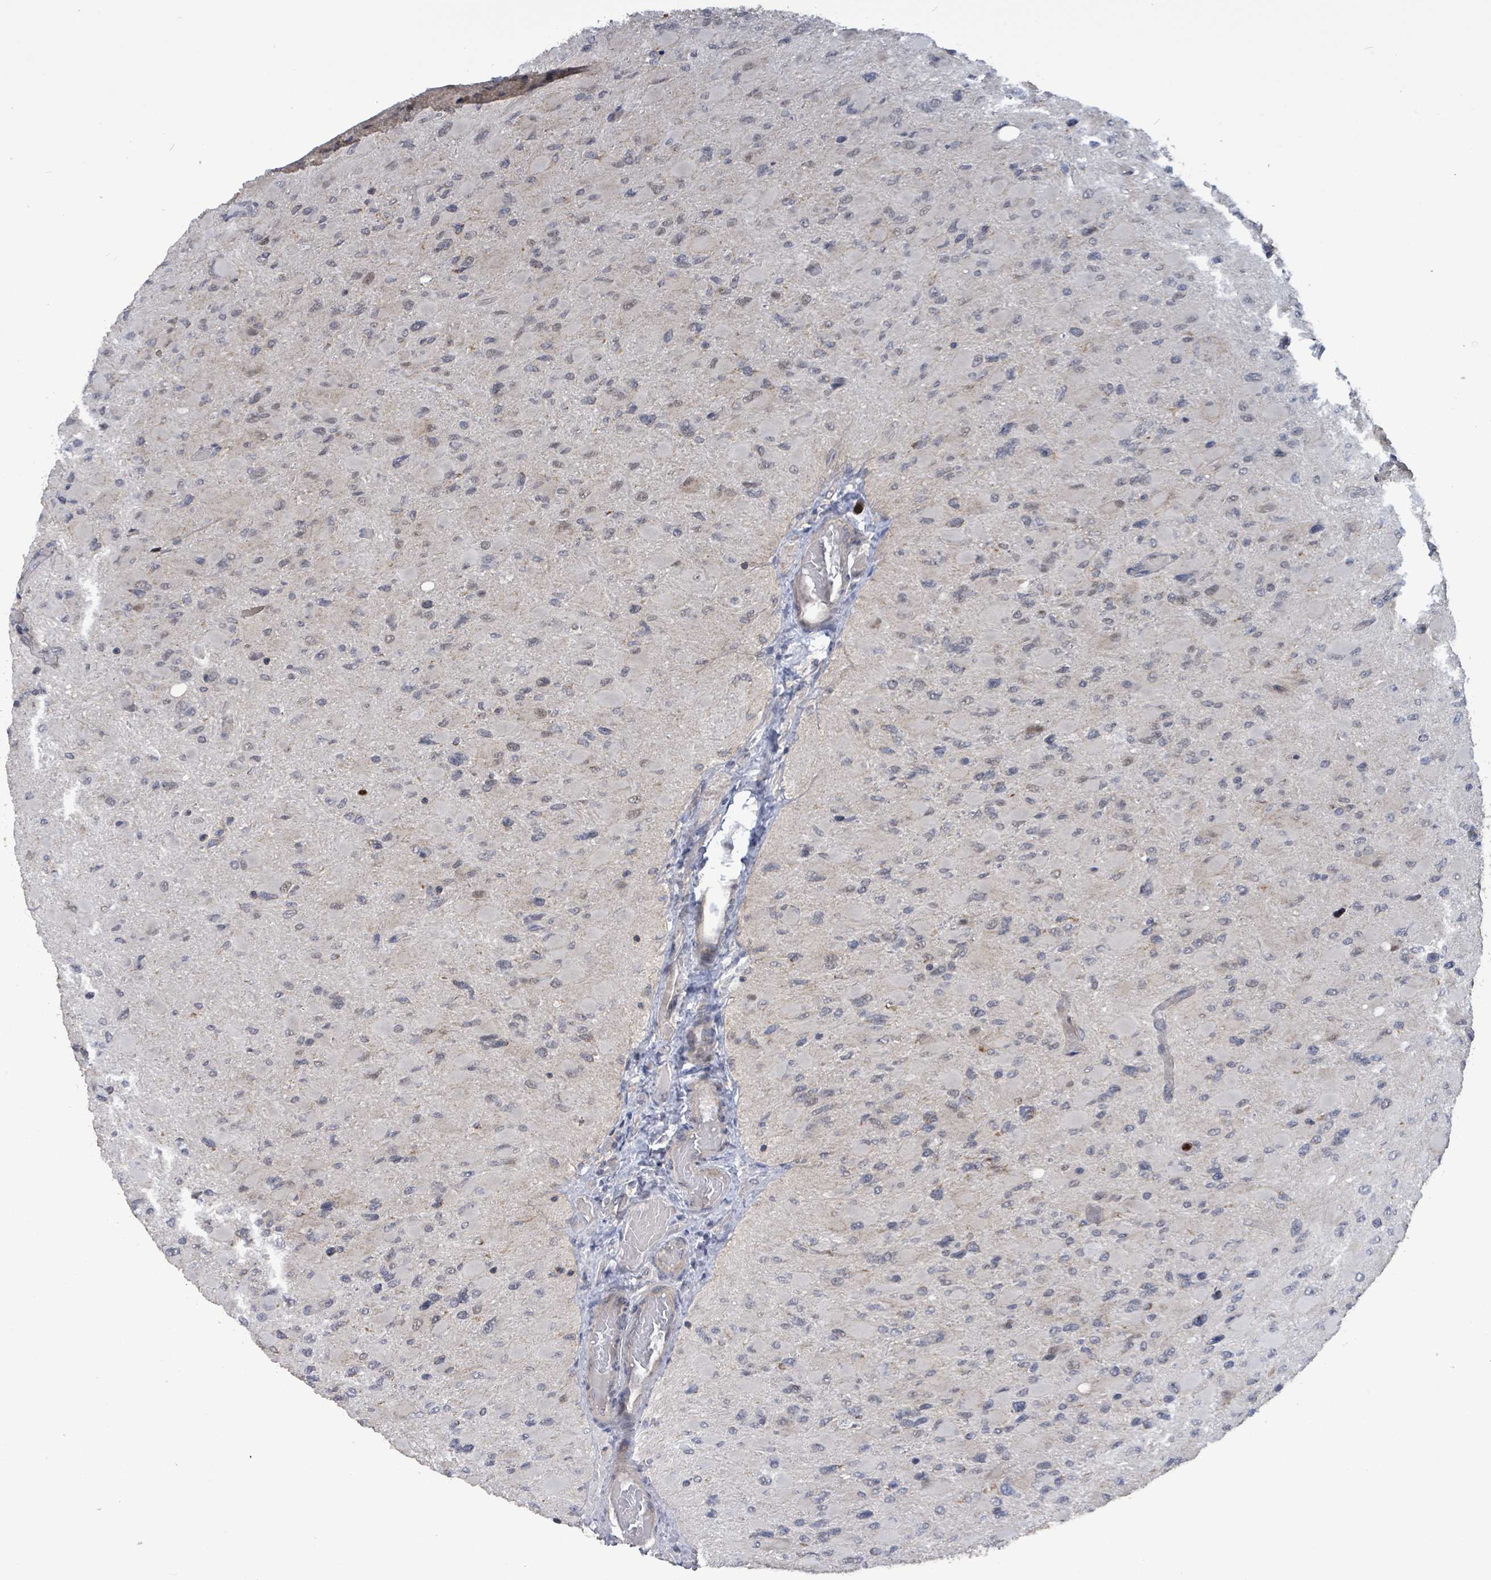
{"staining": {"intensity": "negative", "quantity": "none", "location": "none"}, "tissue": "glioma", "cell_type": "Tumor cells", "image_type": "cancer", "snomed": [{"axis": "morphology", "description": "Glioma, malignant, High grade"}, {"axis": "topography", "description": "Cerebral cortex"}], "caption": "High magnification brightfield microscopy of glioma stained with DAB (brown) and counterstained with hematoxylin (blue): tumor cells show no significant positivity.", "gene": "COQ6", "patient": {"sex": "female", "age": 36}}